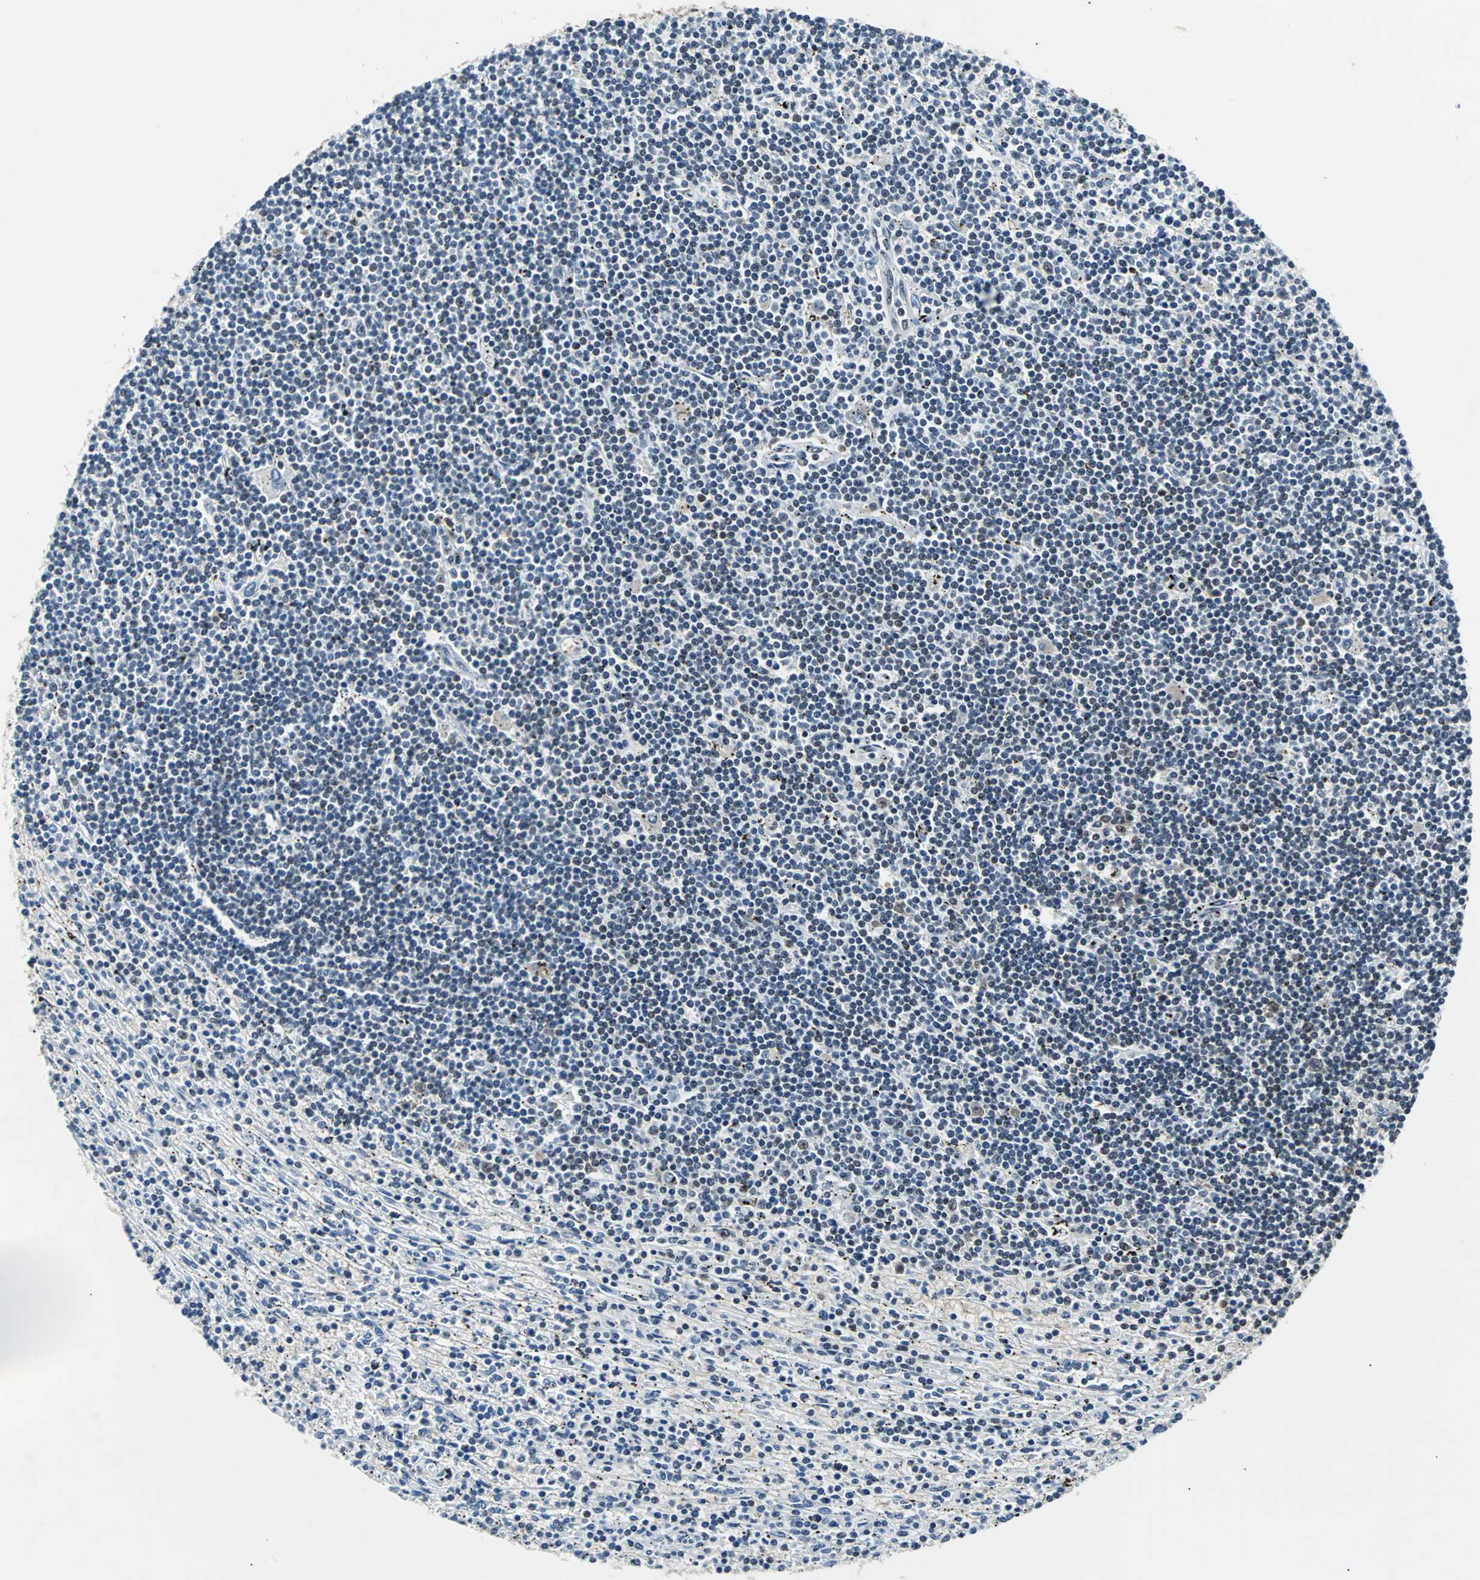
{"staining": {"intensity": "negative", "quantity": "none", "location": "none"}, "tissue": "lymphoma", "cell_type": "Tumor cells", "image_type": "cancer", "snomed": [{"axis": "morphology", "description": "Malignant lymphoma, non-Hodgkin's type, Low grade"}, {"axis": "topography", "description": "Spleen"}], "caption": "Immunohistochemistry (IHC) image of neoplastic tissue: human malignant lymphoma, non-Hodgkin's type (low-grade) stained with DAB (3,3'-diaminobenzidine) shows no significant protein positivity in tumor cells. (DAB (3,3'-diaminobenzidine) immunohistochemistry, high magnification).", "gene": "USP28", "patient": {"sex": "male", "age": 76}}